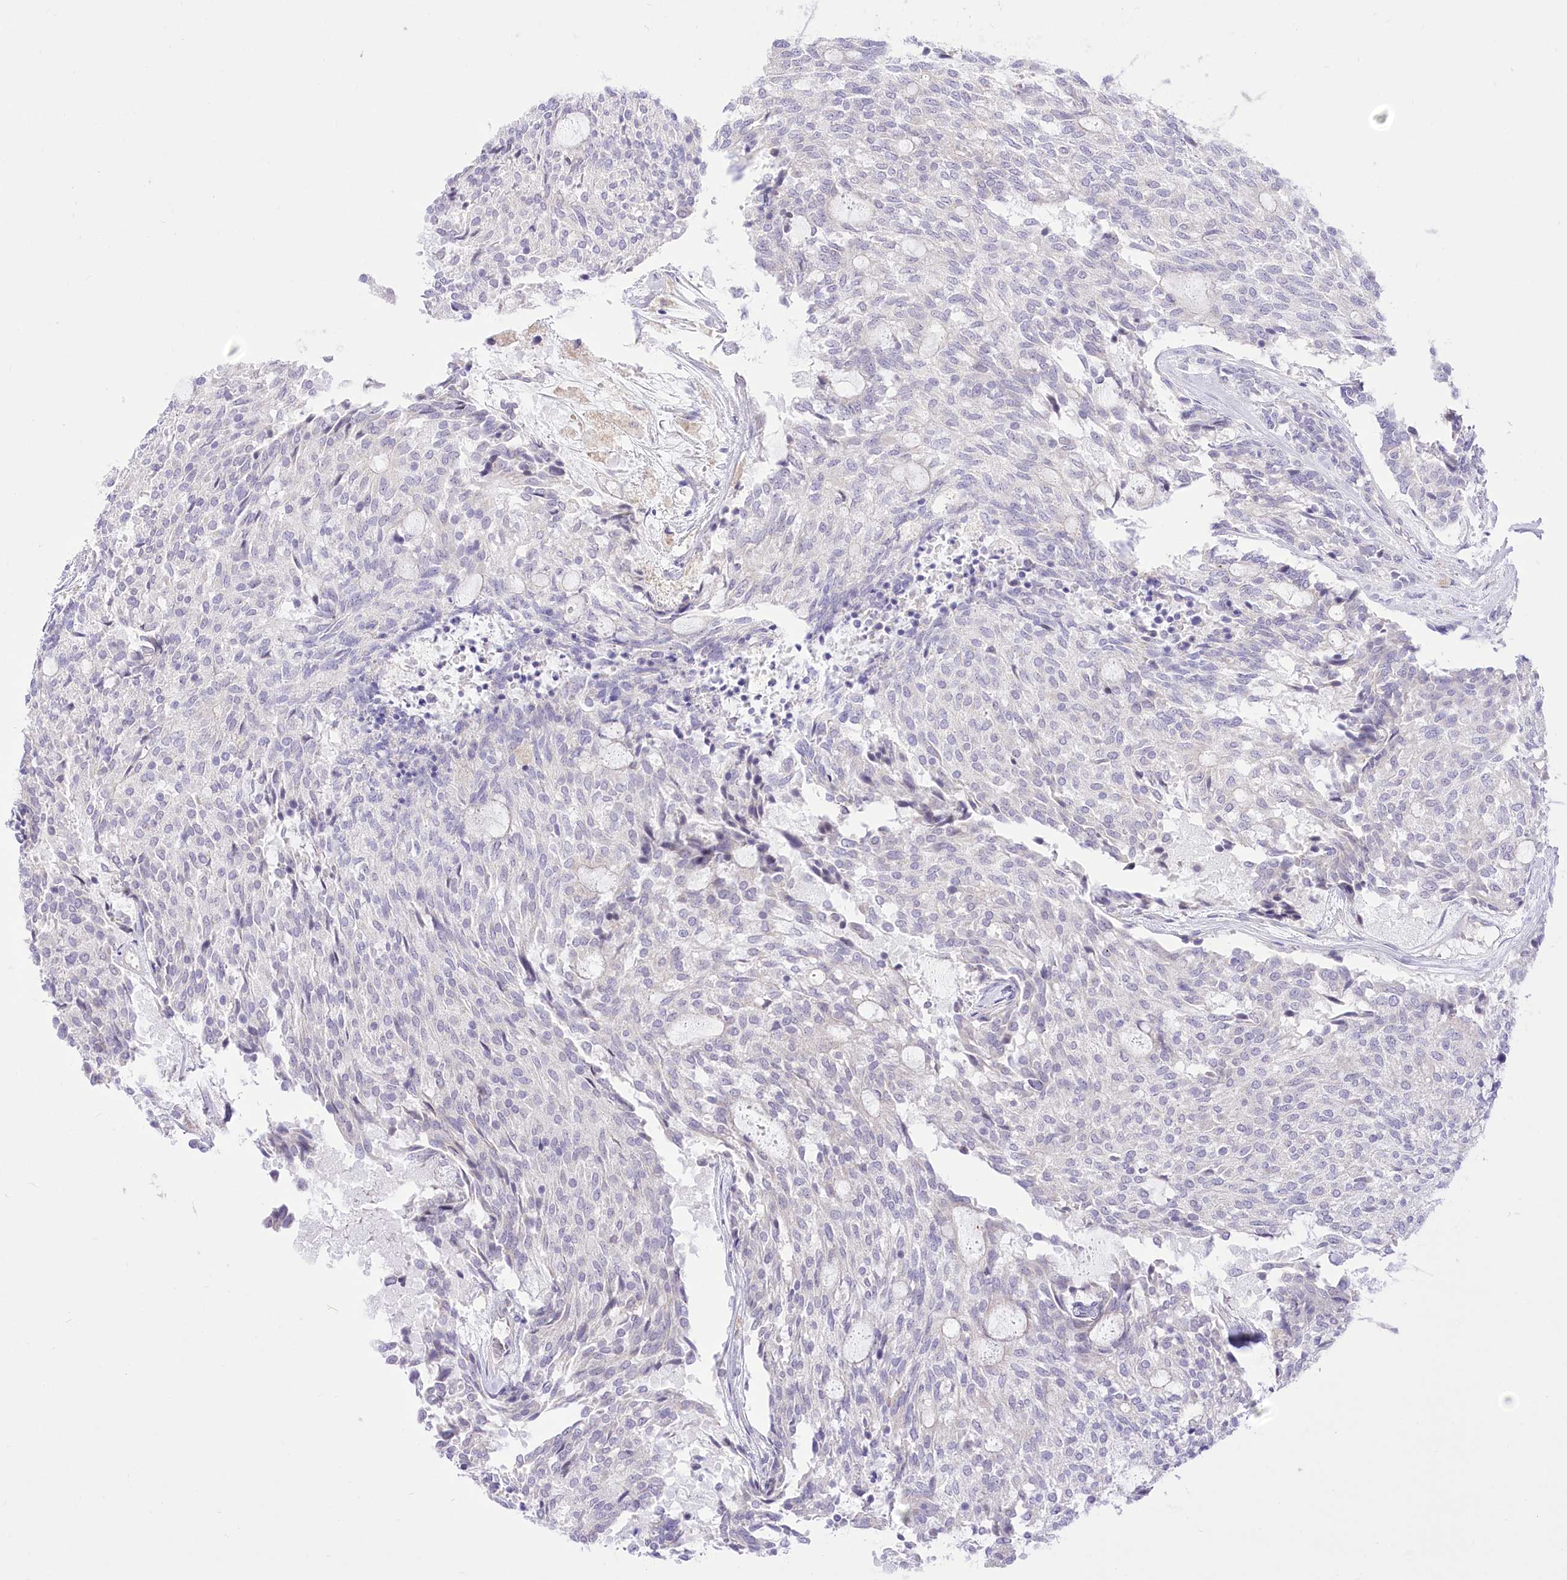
{"staining": {"intensity": "negative", "quantity": "none", "location": "none"}, "tissue": "carcinoid", "cell_type": "Tumor cells", "image_type": "cancer", "snomed": [{"axis": "morphology", "description": "Carcinoid, malignant, NOS"}, {"axis": "topography", "description": "Pancreas"}], "caption": "Immunohistochemistry (IHC) histopathology image of carcinoid stained for a protein (brown), which exhibits no expression in tumor cells. (DAB immunohistochemistry, high magnification).", "gene": "HELT", "patient": {"sex": "female", "age": 54}}